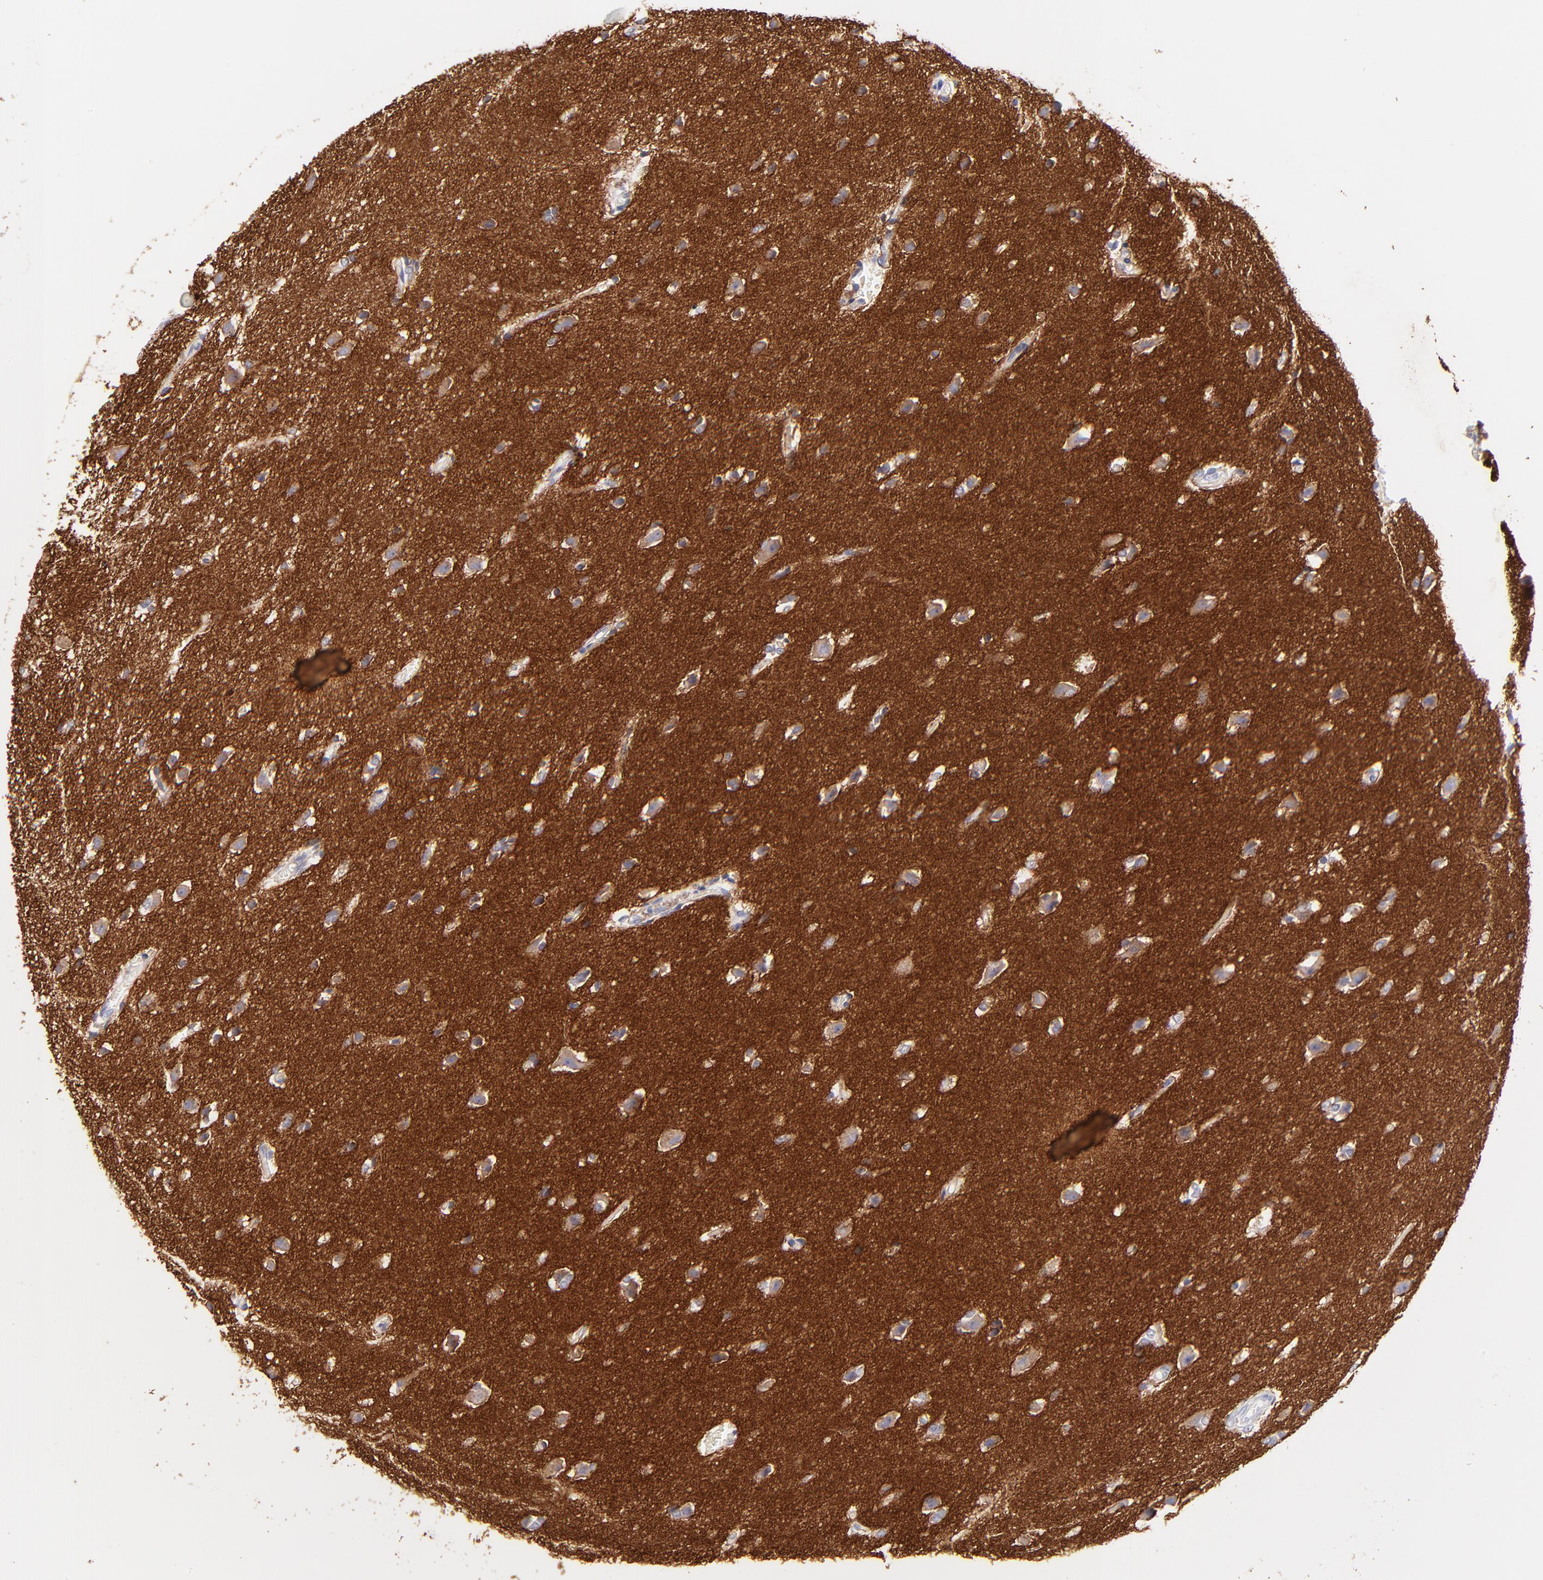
{"staining": {"intensity": "negative", "quantity": "none", "location": "none"}, "tissue": "glioma", "cell_type": "Tumor cells", "image_type": "cancer", "snomed": [{"axis": "morphology", "description": "Glioma, malignant, High grade"}, {"axis": "topography", "description": "Brain"}], "caption": "Malignant glioma (high-grade) was stained to show a protein in brown. There is no significant positivity in tumor cells.", "gene": "RAB3A", "patient": {"sex": "male", "age": 68}}